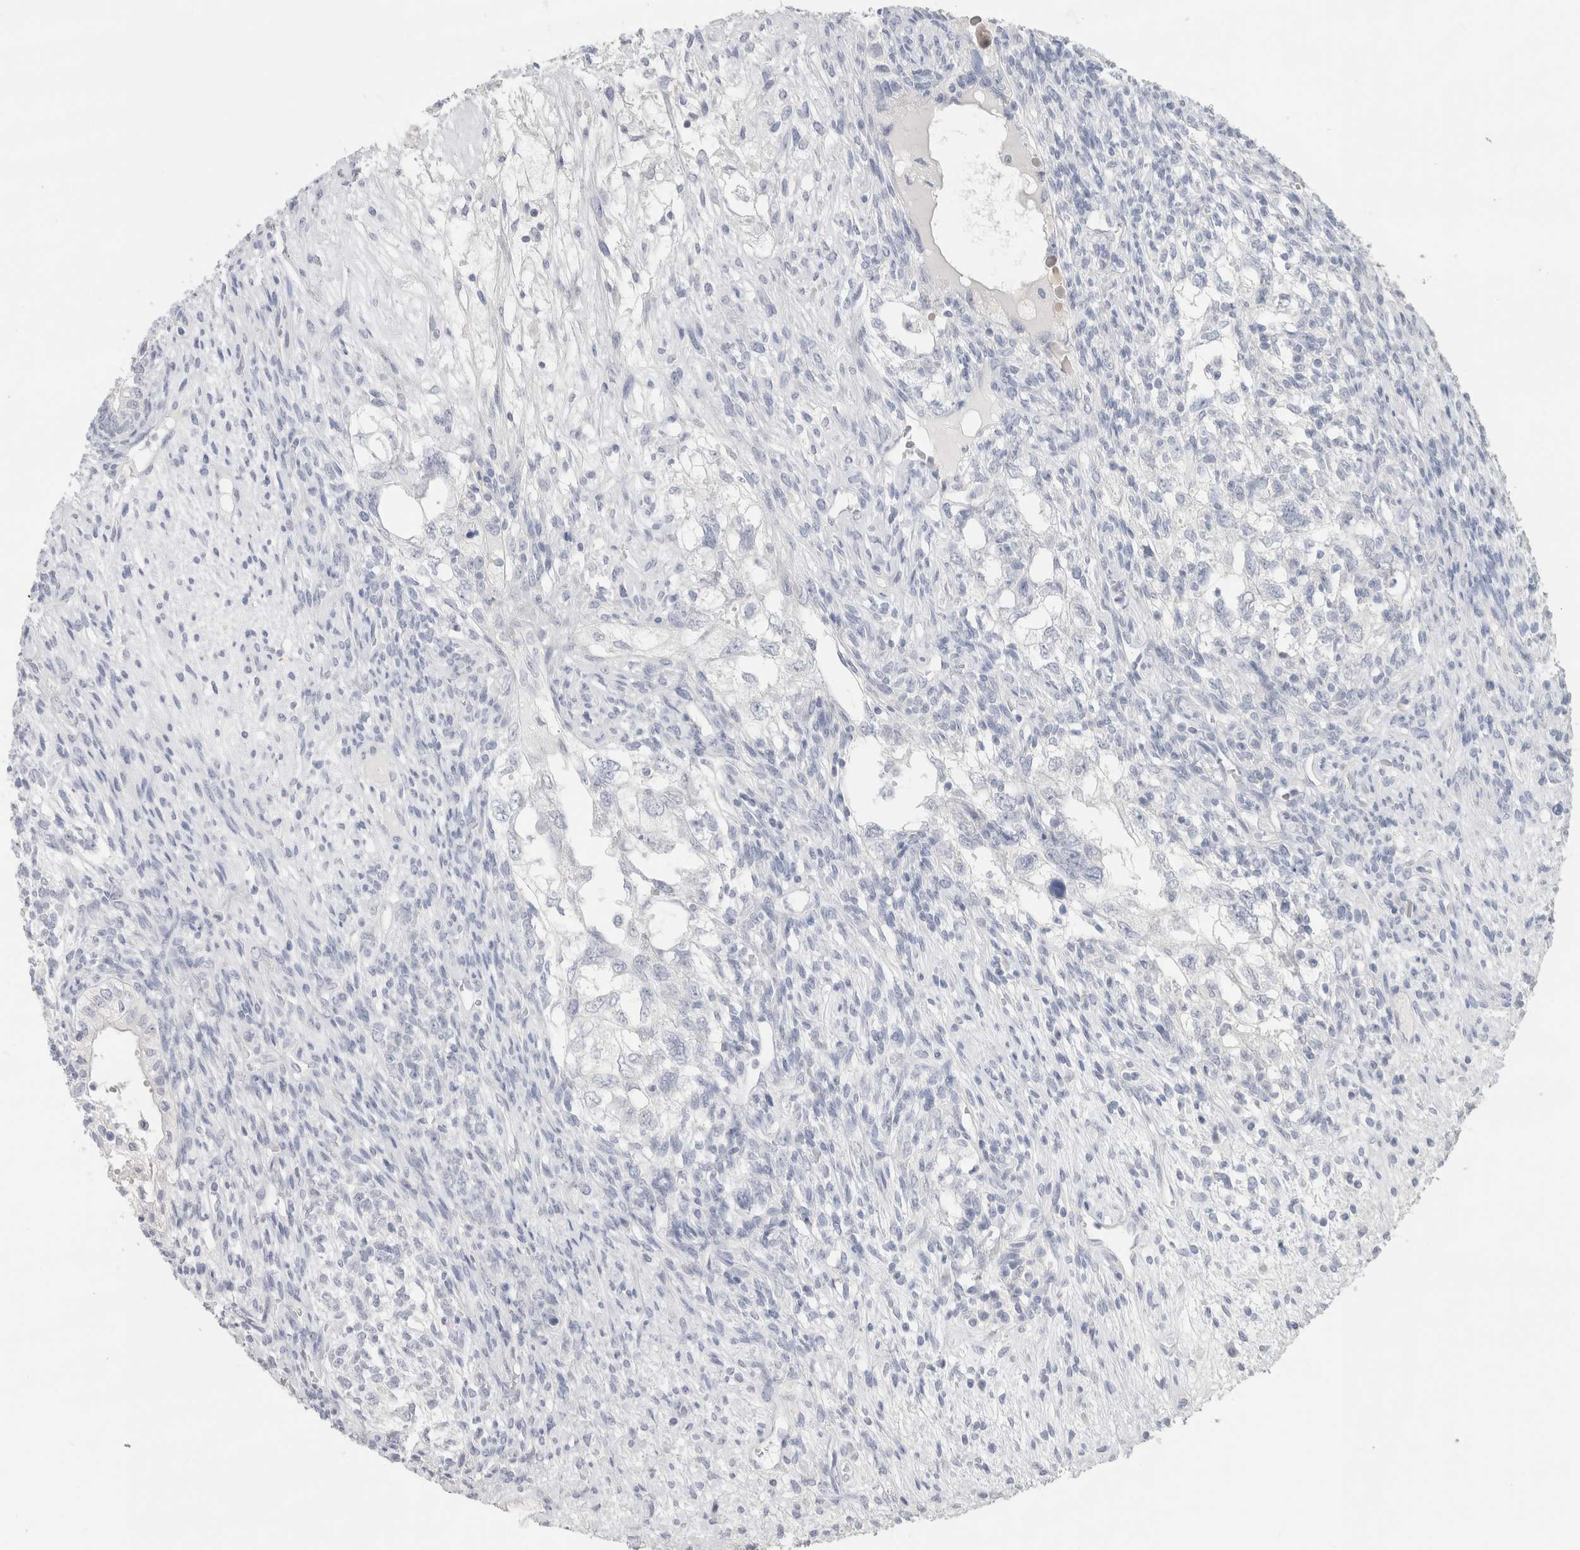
{"staining": {"intensity": "negative", "quantity": "none", "location": "none"}, "tissue": "testis cancer", "cell_type": "Tumor cells", "image_type": "cancer", "snomed": [{"axis": "morphology", "description": "Seminoma, NOS"}, {"axis": "topography", "description": "Testis"}], "caption": "High magnification brightfield microscopy of testis cancer (seminoma) stained with DAB (brown) and counterstained with hematoxylin (blue): tumor cells show no significant expression.", "gene": "SLC6A1", "patient": {"sex": "male", "age": 28}}